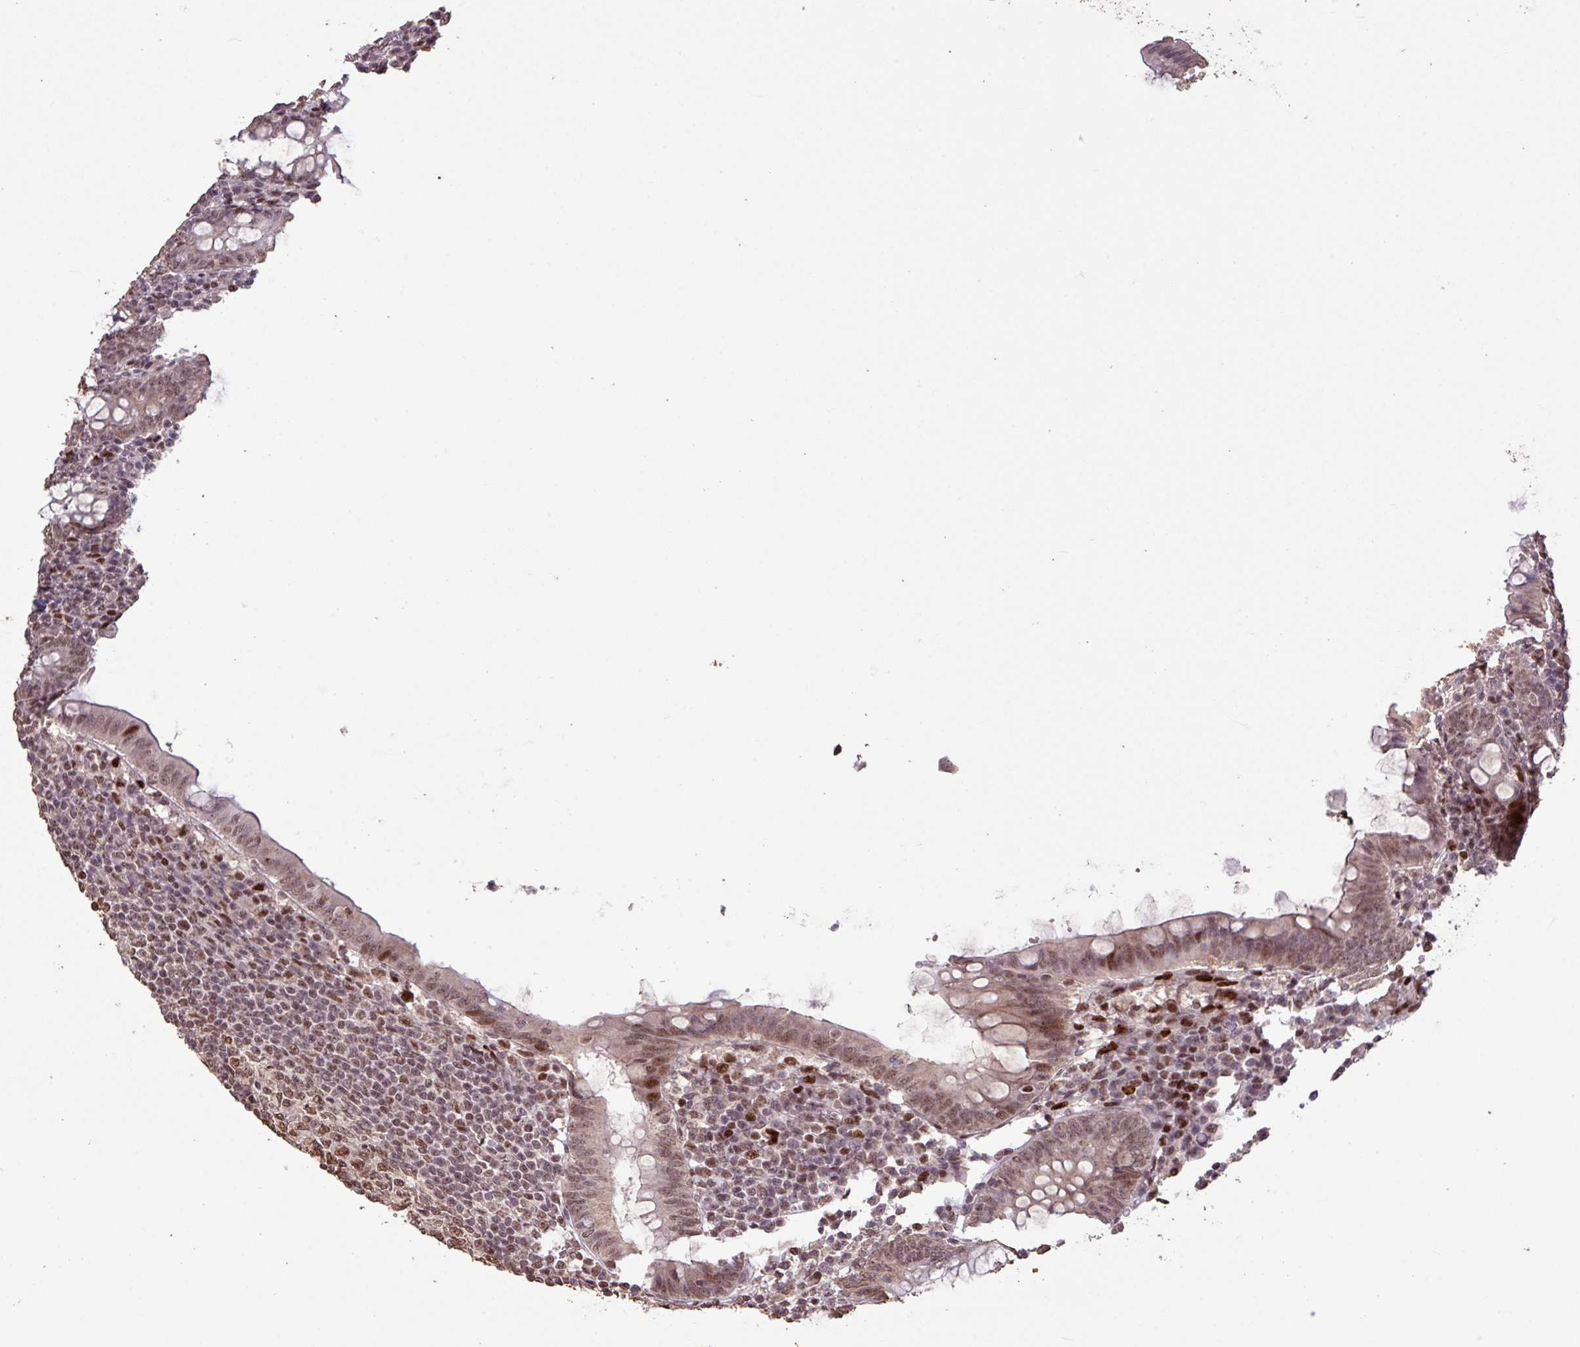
{"staining": {"intensity": "moderate", "quantity": ">75%", "location": "nuclear"}, "tissue": "appendix", "cell_type": "Glandular cells", "image_type": "normal", "snomed": [{"axis": "morphology", "description": "Normal tissue, NOS"}, {"axis": "topography", "description": "Appendix"}], "caption": "An image of appendix stained for a protein displays moderate nuclear brown staining in glandular cells. The protein is shown in brown color, while the nuclei are stained blue.", "gene": "ZNF709", "patient": {"sex": "male", "age": 83}}